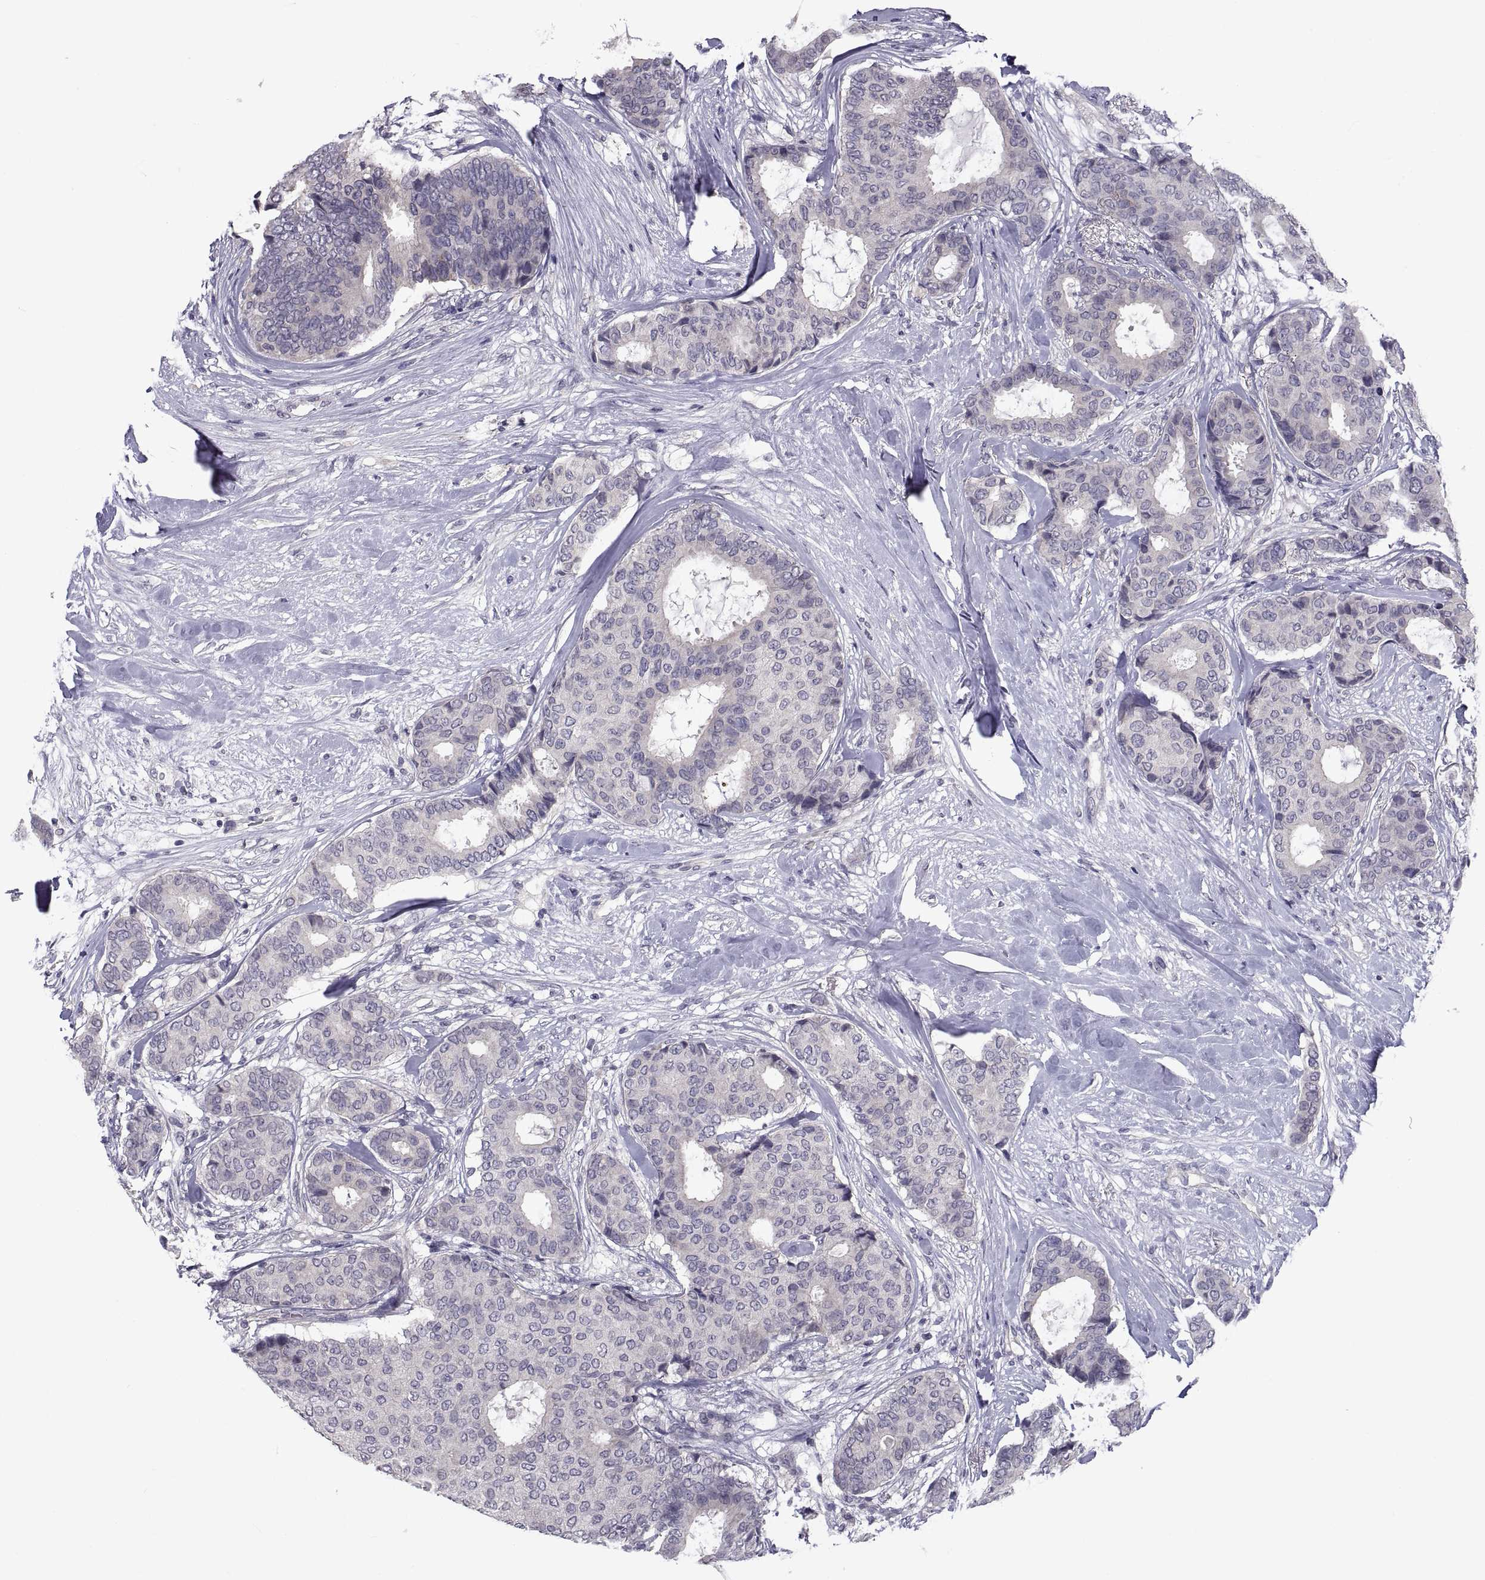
{"staining": {"intensity": "negative", "quantity": "none", "location": "none"}, "tissue": "breast cancer", "cell_type": "Tumor cells", "image_type": "cancer", "snomed": [{"axis": "morphology", "description": "Duct carcinoma"}, {"axis": "topography", "description": "Breast"}], "caption": "High magnification brightfield microscopy of breast cancer stained with DAB (3,3'-diaminobenzidine) (brown) and counterstained with hematoxylin (blue): tumor cells show no significant staining. The staining is performed using DAB (3,3'-diaminobenzidine) brown chromogen with nuclei counter-stained in using hematoxylin.", "gene": "NPTX2", "patient": {"sex": "female", "age": 75}}